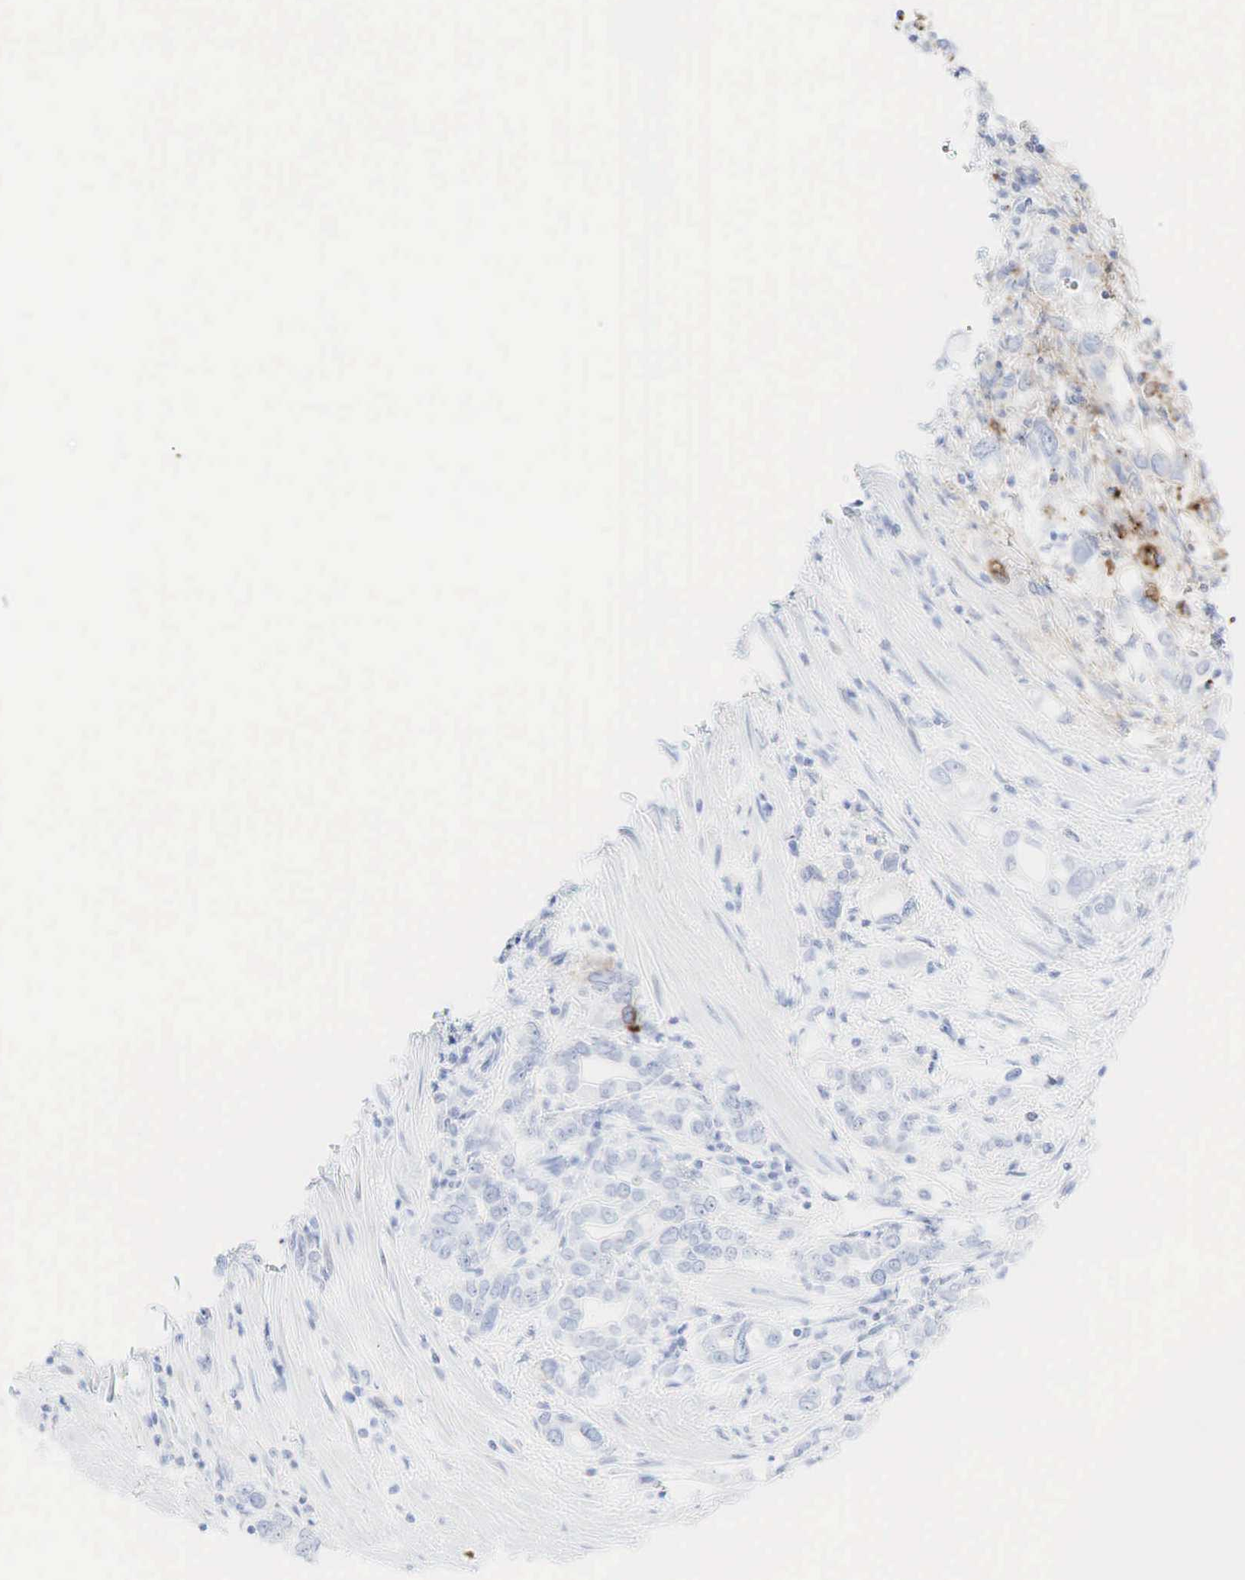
{"staining": {"intensity": "moderate", "quantity": "25%-75%", "location": "cytoplasmic/membranous"}, "tissue": "pancreatic cancer", "cell_type": "Tumor cells", "image_type": "cancer", "snomed": [{"axis": "morphology", "description": "Adenocarcinoma, NOS"}, {"axis": "topography", "description": "Pancreas"}], "caption": "Protein positivity by IHC shows moderate cytoplasmic/membranous expression in approximately 25%-75% of tumor cells in adenocarcinoma (pancreatic).", "gene": "CEACAM5", "patient": {"sex": "female", "age": 57}}